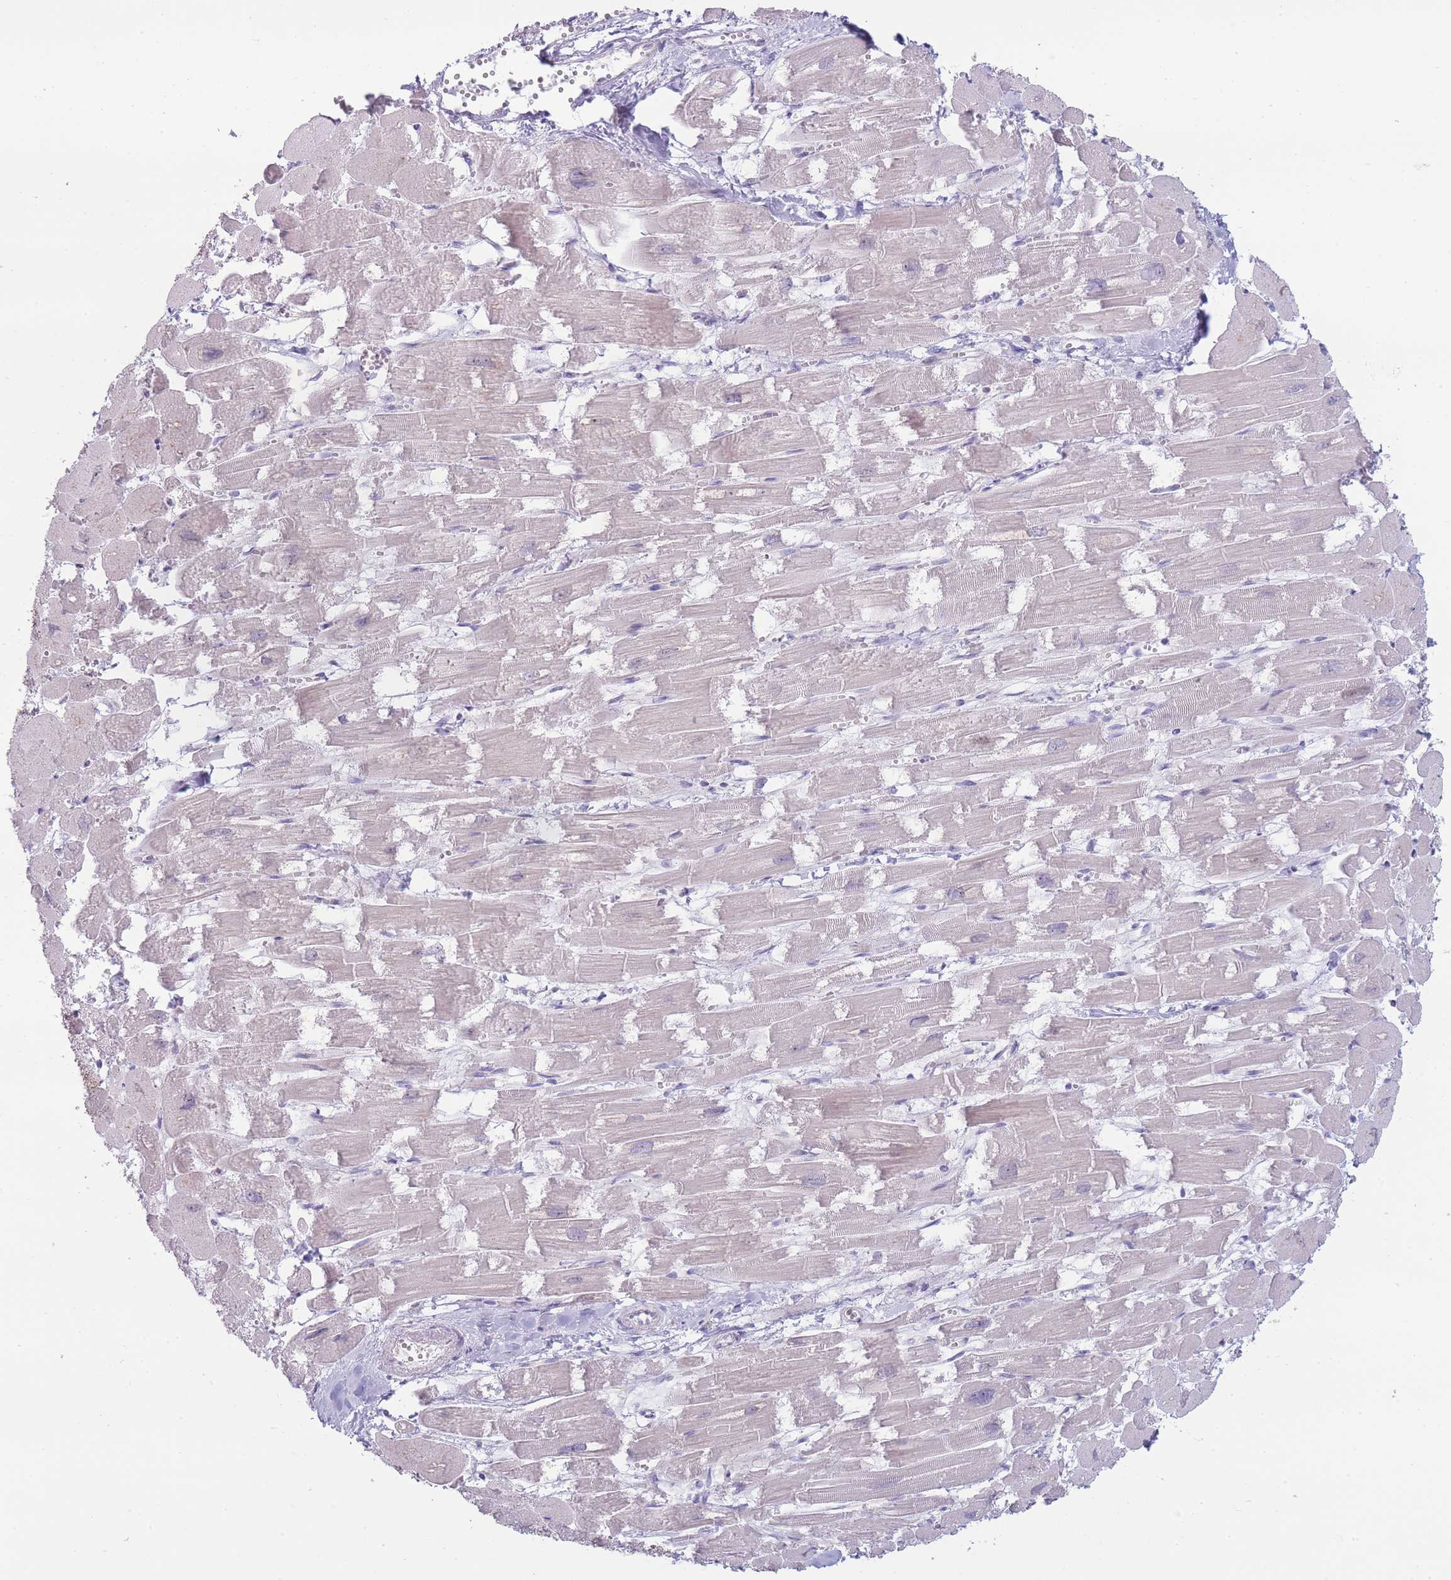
{"staining": {"intensity": "negative", "quantity": "none", "location": "none"}, "tissue": "heart muscle", "cell_type": "Cardiomyocytes", "image_type": "normal", "snomed": [{"axis": "morphology", "description": "Normal tissue, NOS"}, {"axis": "topography", "description": "Heart"}], "caption": "Histopathology image shows no protein staining in cardiomyocytes of benign heart muscle.", "gene": "UTP14A", "patient": {"sex": "male", "age": 54}}